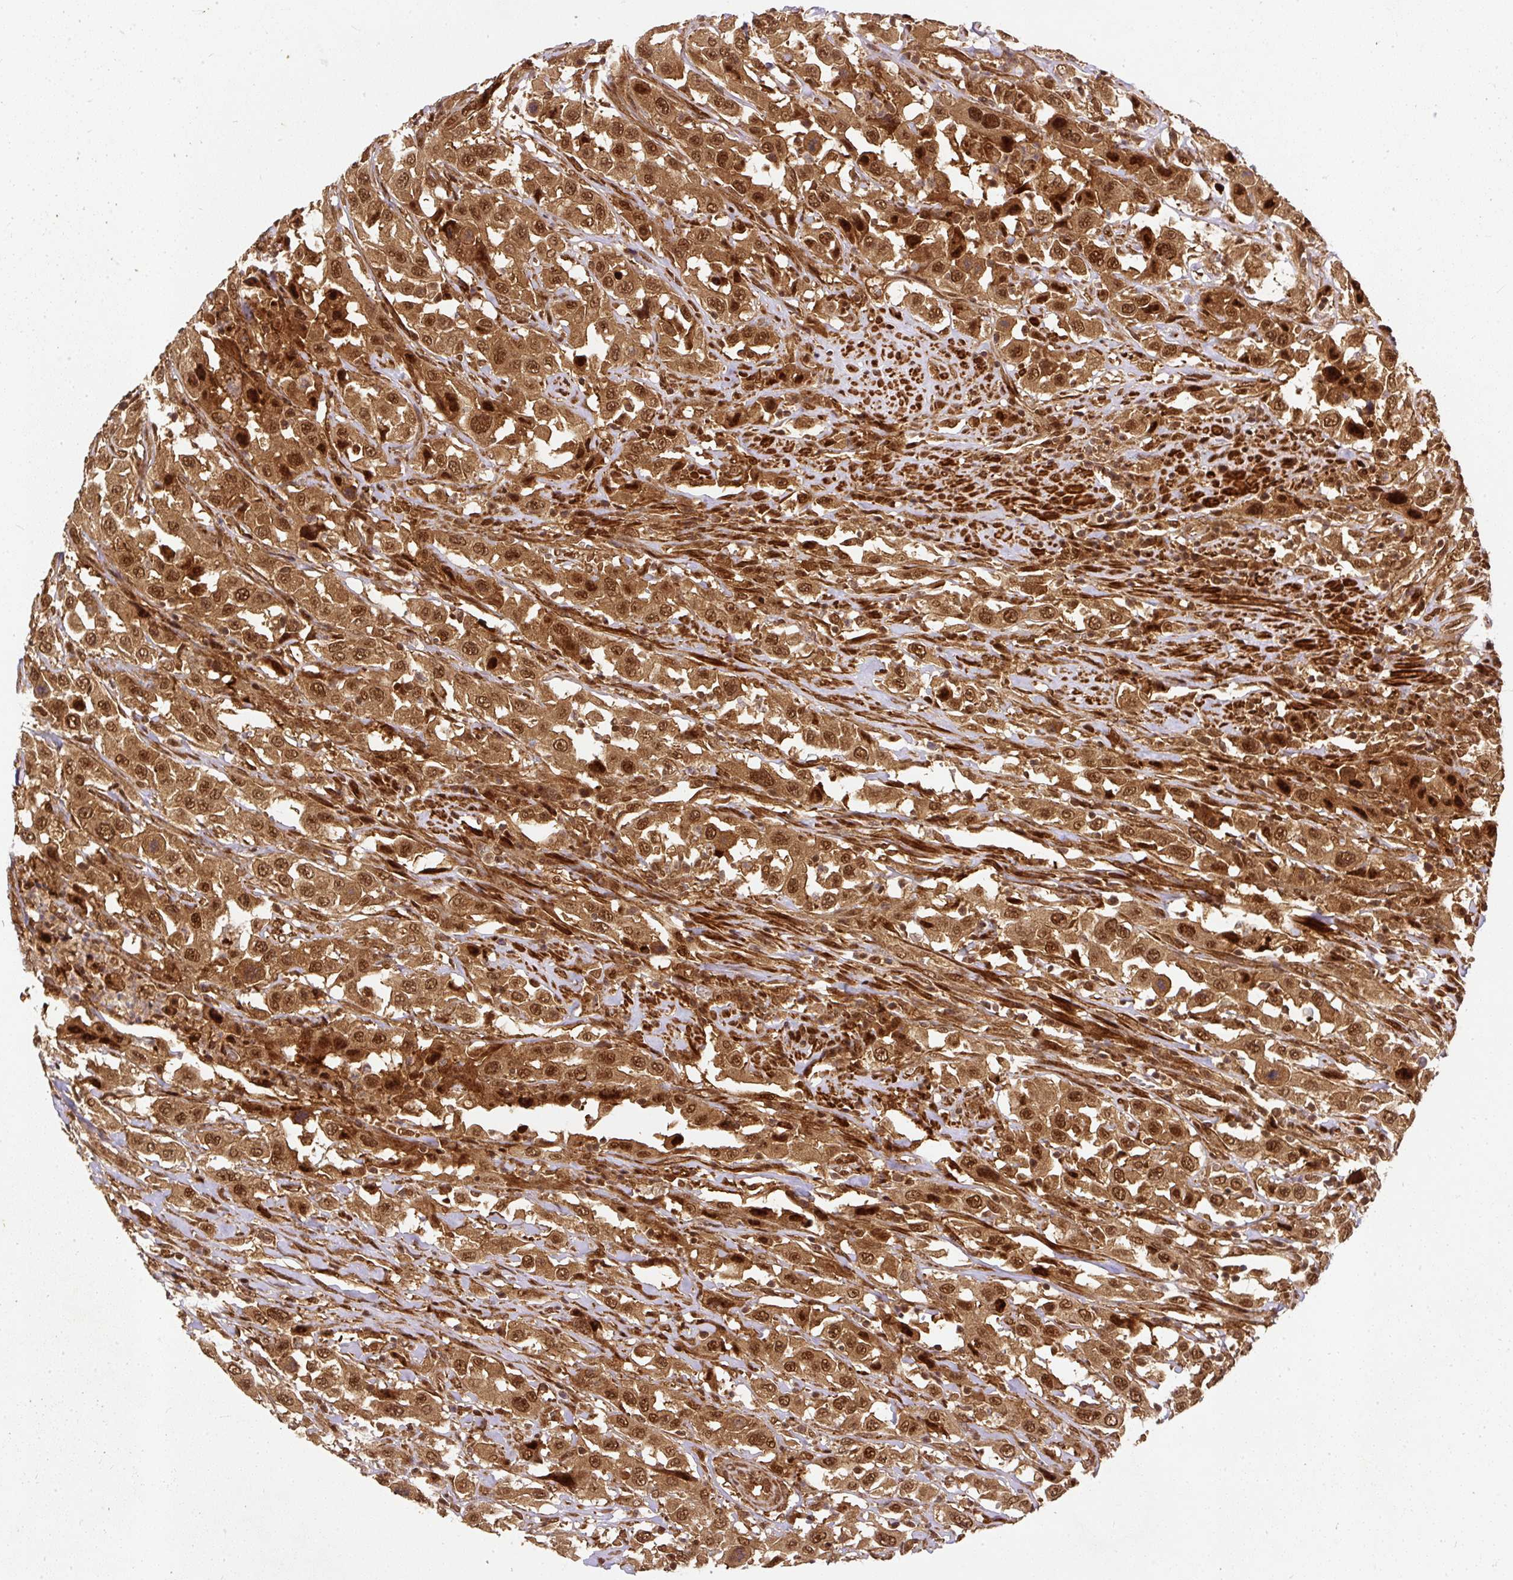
{"staining": {"intensity": "strong", "quantity": ">75%", "location": "cytoplasmic/membranous,nuclear"}, "tissue": "urothelial cancer", "cell_type": "Tumor cells", "image_type": "cancer", "snomed": [{"axis": "morphology", "description": "Urothelial carcinoma, High grade"}, {"axis": "topography", "description": "Urinary bladder"}], "caption": "Protein expression analysis of high-grade urothelial carcinoma shows strong cytoplasmic/membranous and nuclear expression in approximately >75% of tumor cells.", "gene": "PSMD1", "patient": {"sex": "male", "age": 61}}